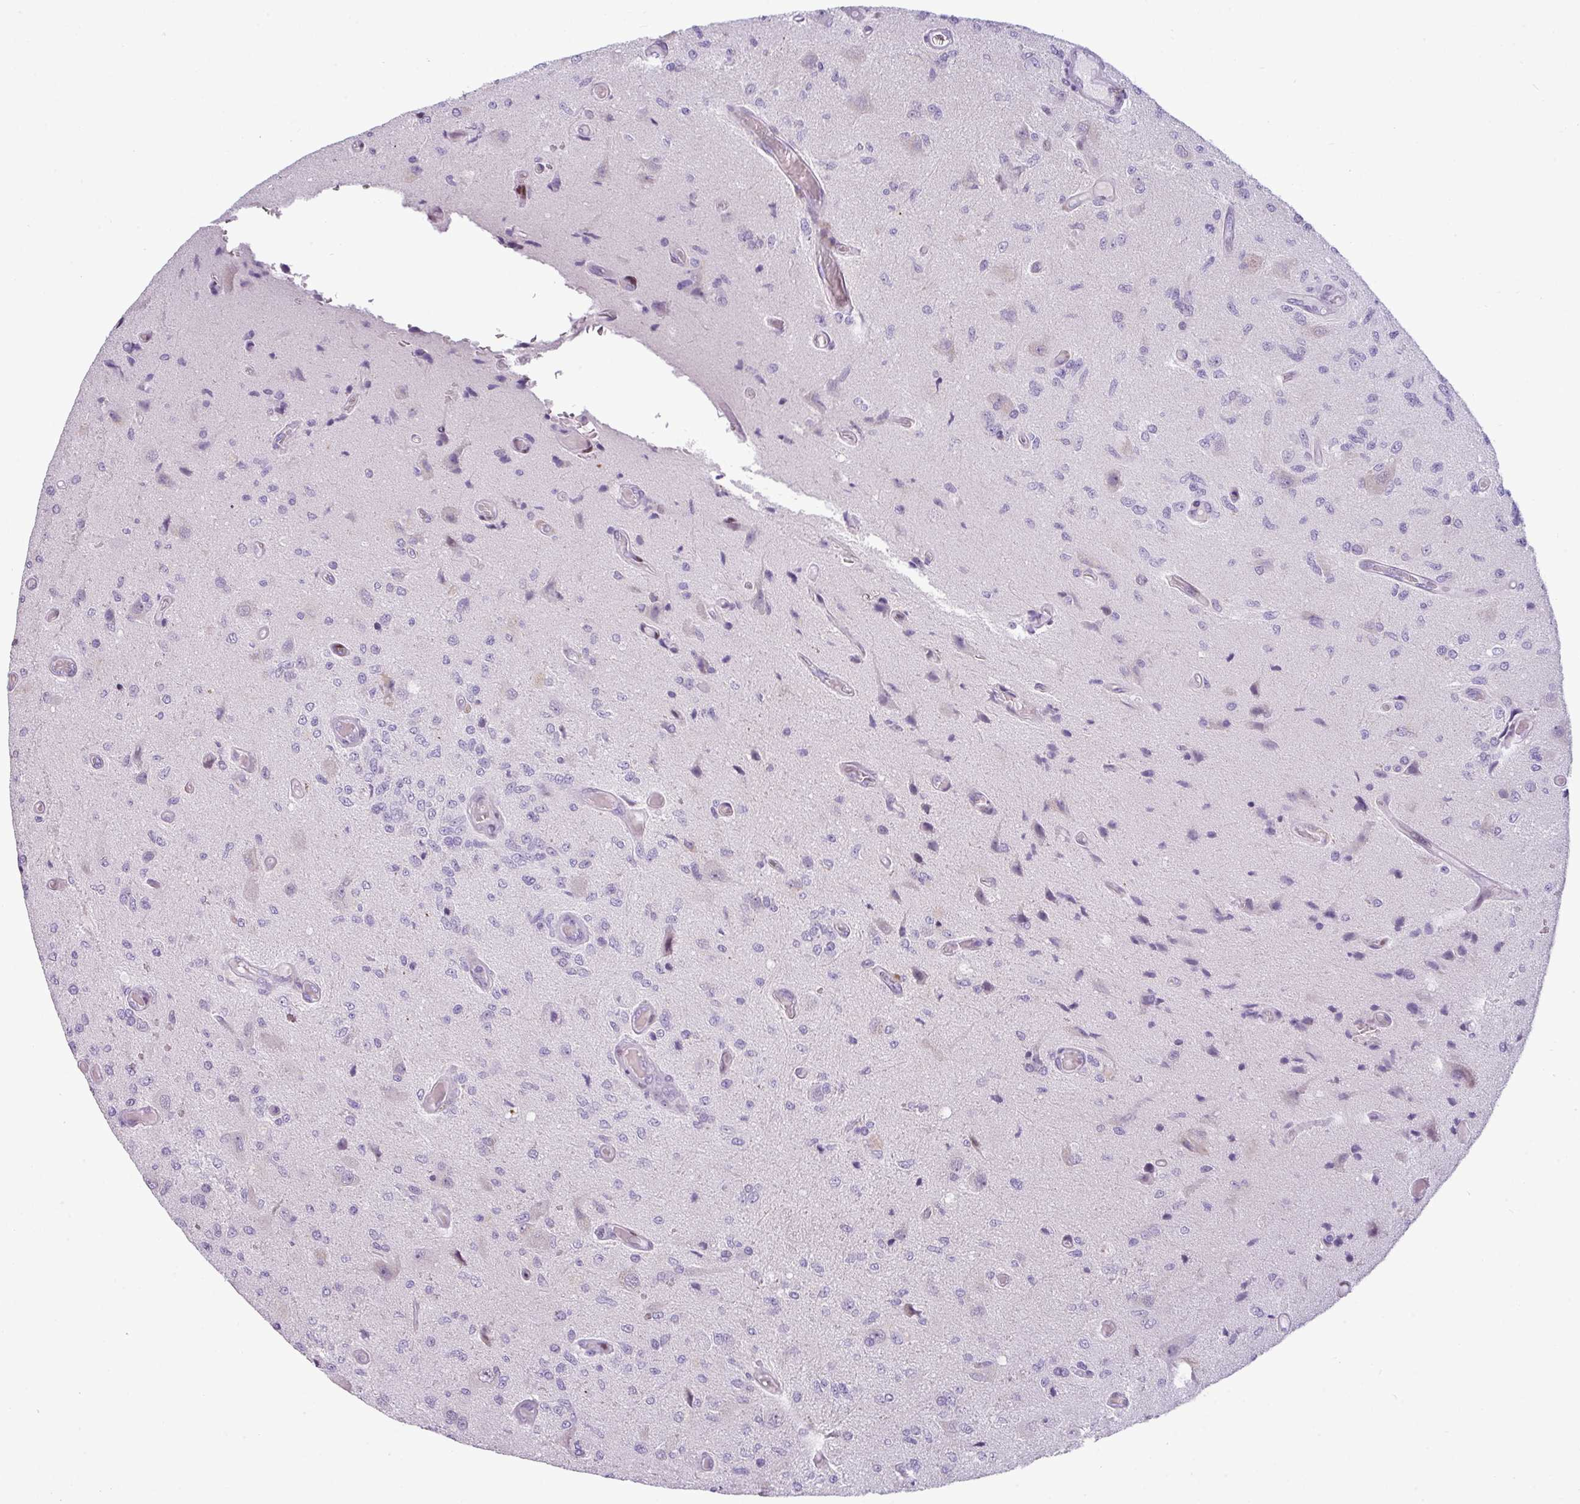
{"staining": {"intensity": "negative", "quantity": "none", "location": "none"}, "tissue": "glioma", "cell_type": "Tumor cells", "image_type": "cancer", "snomed": [{"axis": "morphology", "description": "Normal tissue, NOS"}, {"axis": "morphology", "description": "Glioma, malignant, High grade"}, {"axis": "topography", "description": "Cerebral cortex"}], "caption": "Protein analysis of glioma exhibits no significant expression in tumor cells.", "gene": "SLC66A2", "patient": {"sex": "male", "age": 77}}